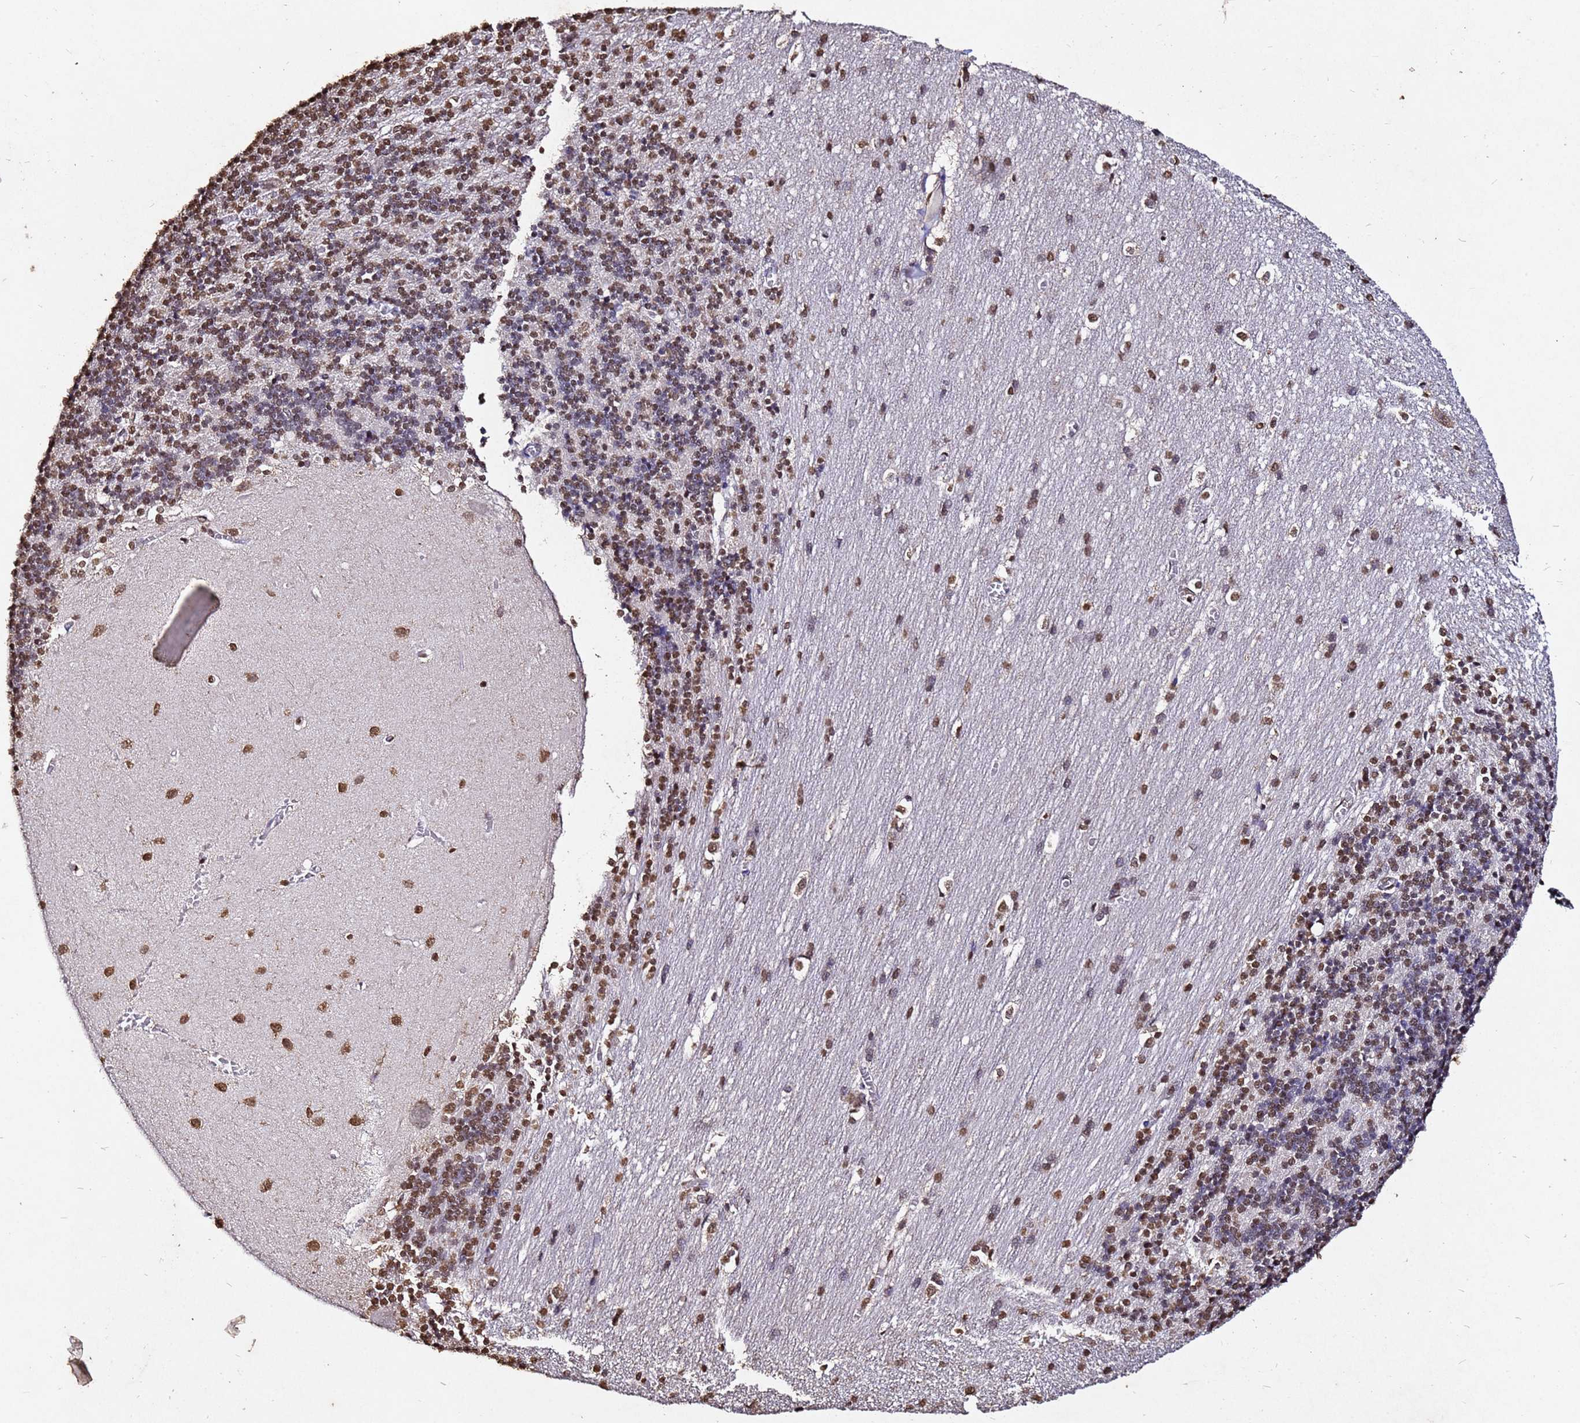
{"staining": {"intensity": "moderate", "quantity": ">75%", "location": "nuclear"}, "tissue": "cerebellum", "cell_type": "Cells in granular layer", "image_type": "normal", "snomed": [{"axis": "morphology", "description": "Normal tissue, NOS"}, {"axis": "topography", "description": "Cerebellum"}], "caption": "Immunohistochemical staining of normal cerebellum exhibits moderate nuclear protein expression in approximately >75% of cells in granular layer.", "gene": "MYOCD", "patient": {"sex": "male", "age": 37}}